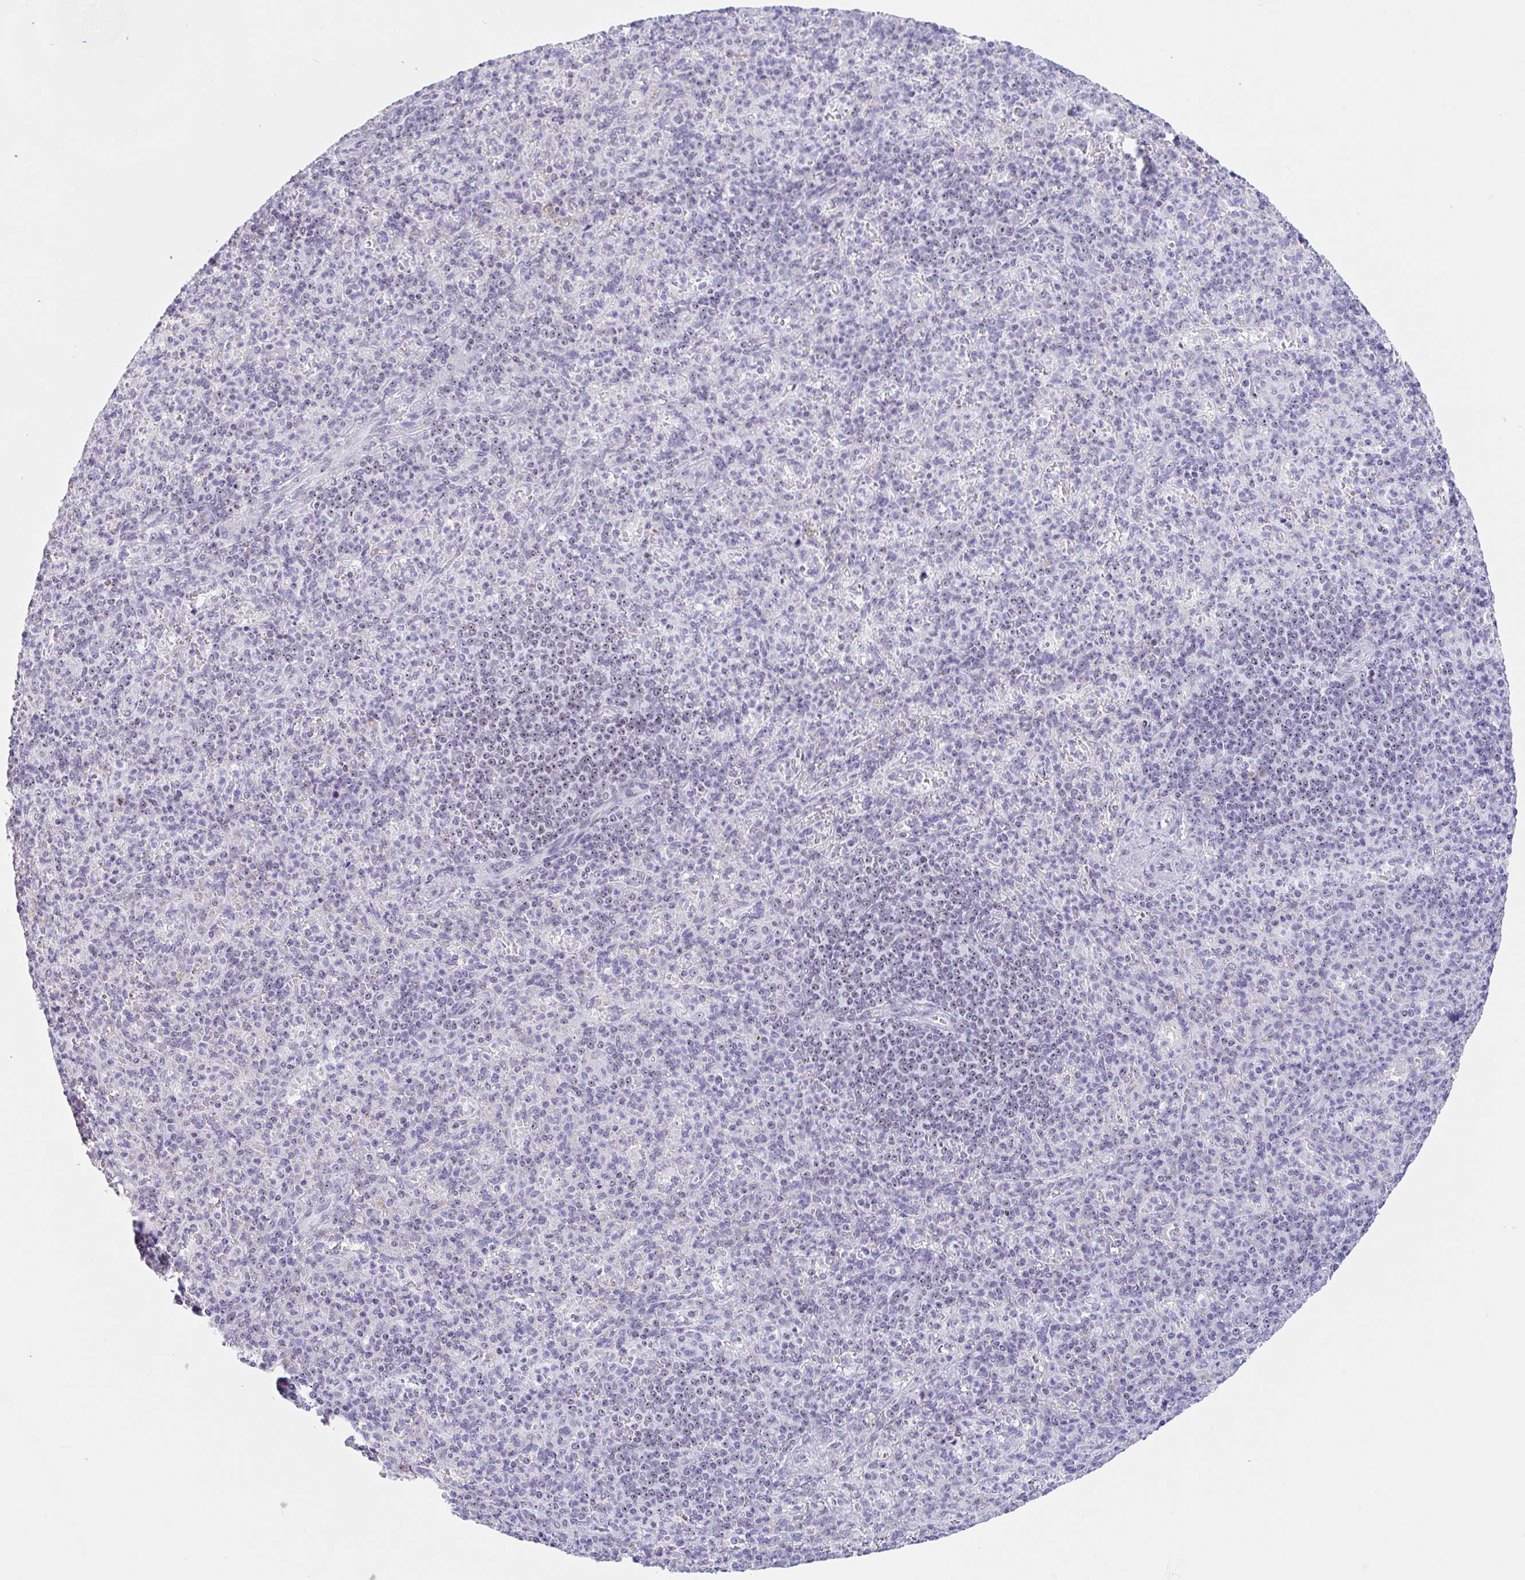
{"staining": {"intensity": "weak", "quantity": "25%-75%", "location": "nuclear"}, "tissue": "spleen", "cell_type": "Cells in red pulp", "image_type": "normal", "snomed": [{"axis": "morphology", "description": "Normal tissue, NOS"}, {"axis": "topography", "description": "Spleen"}], "caption": "Immunohistochemistry (IHC) of unremarkable human spleen reveals low levels of weak nuclear expression in about 25%-75% of cells in red pulp.", "gene": "LENG9", "patient": {"sex": "female", "age": 74}}